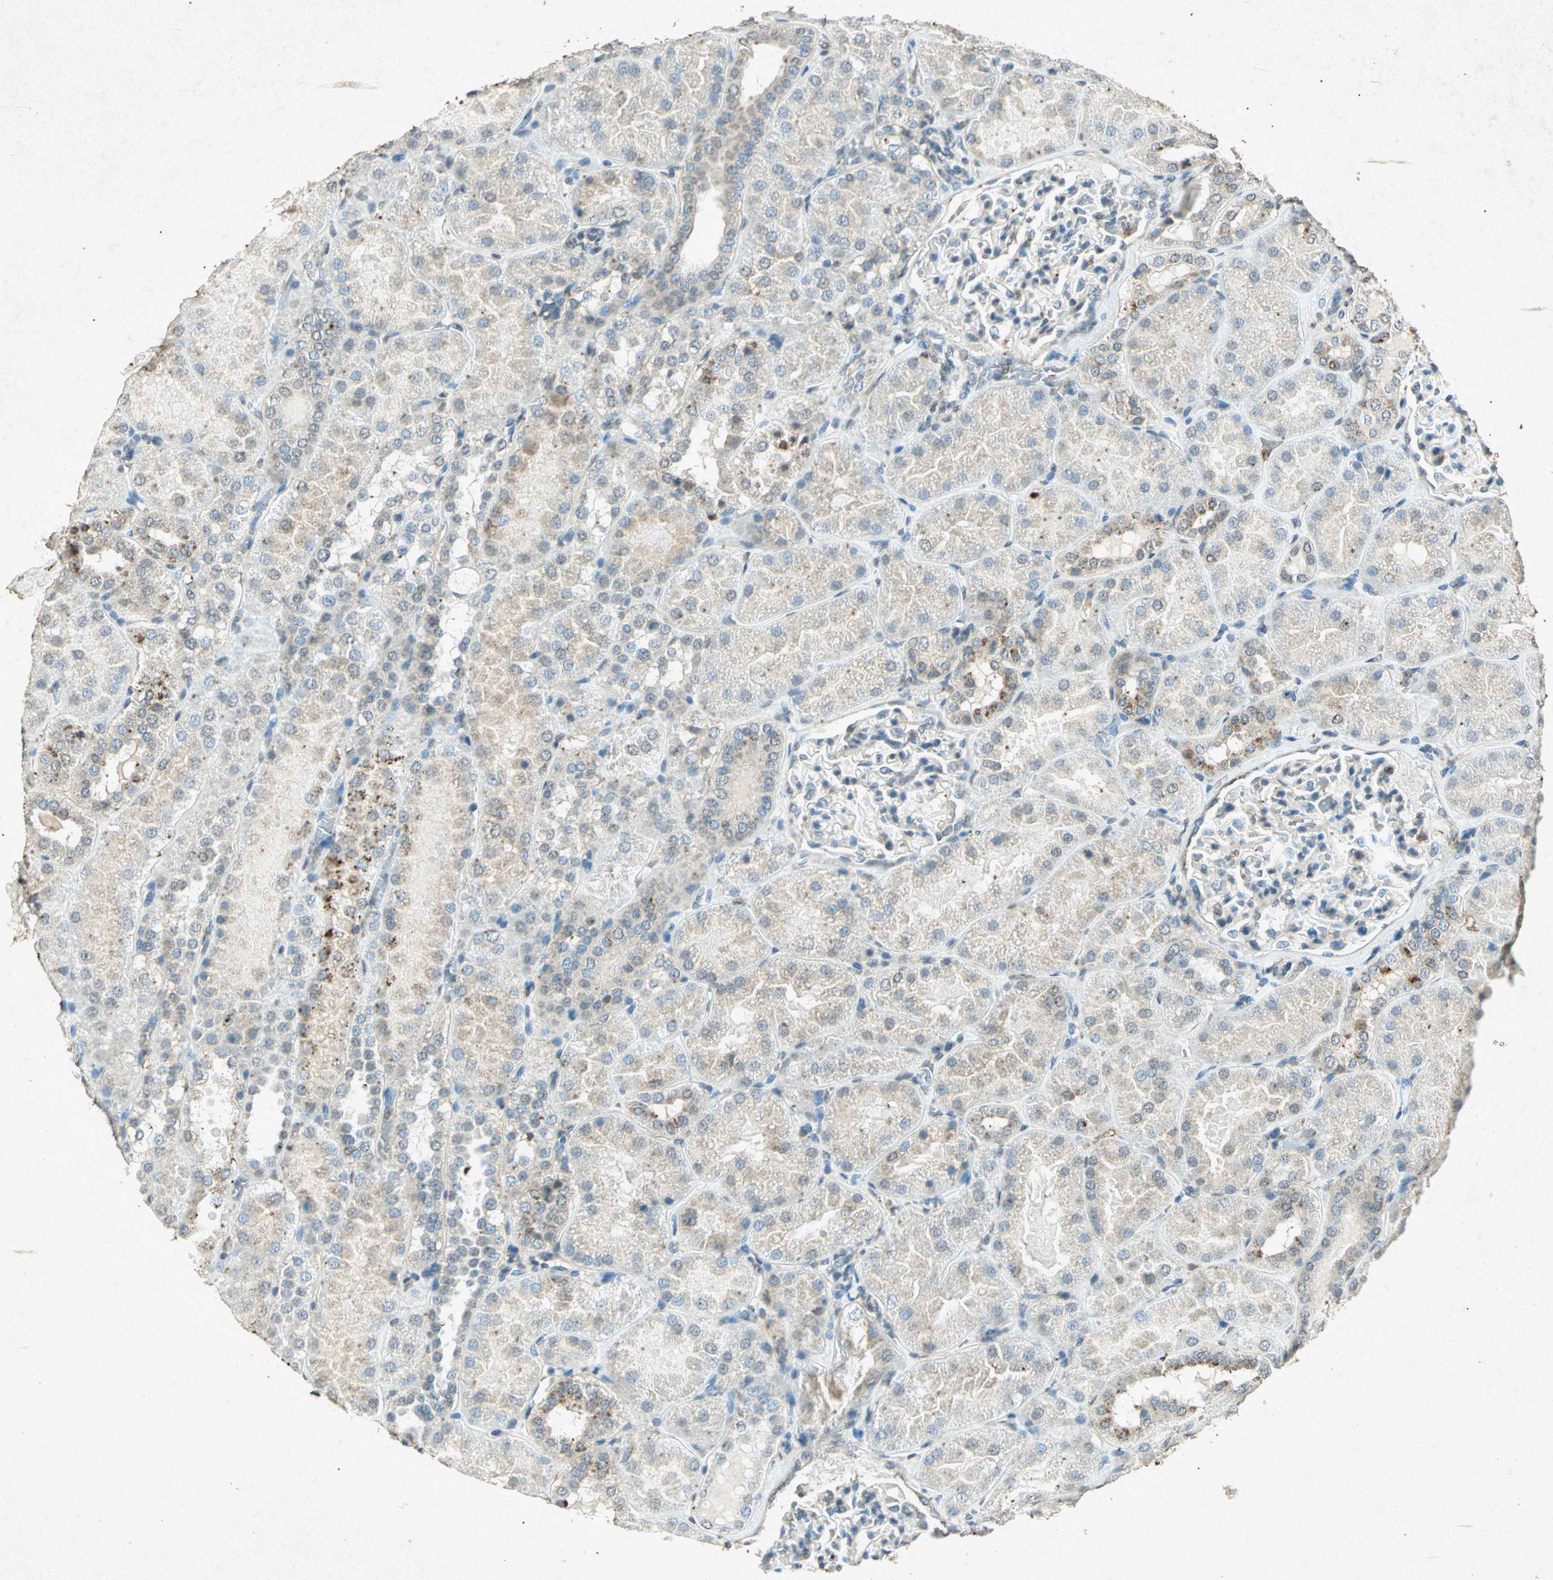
{"staining": {"intensity": "negative", "quantity": "none", "location": "none"}, "tissue": "kidney", "cell_type": "Cells in glomeruli", "image_type": "normal", "snomed": [{"axis": "morphology", "description": "Normal tissue, NOS"}, {"axis": "topography", "description": "Kidney"}], "caption": "DAB immunohistochemical staining of normal human kidney demonstrates no significant expression in cells in glomeruli.", "gene": "PSEN1", "patient": {"sex": "male", "age": 28}}